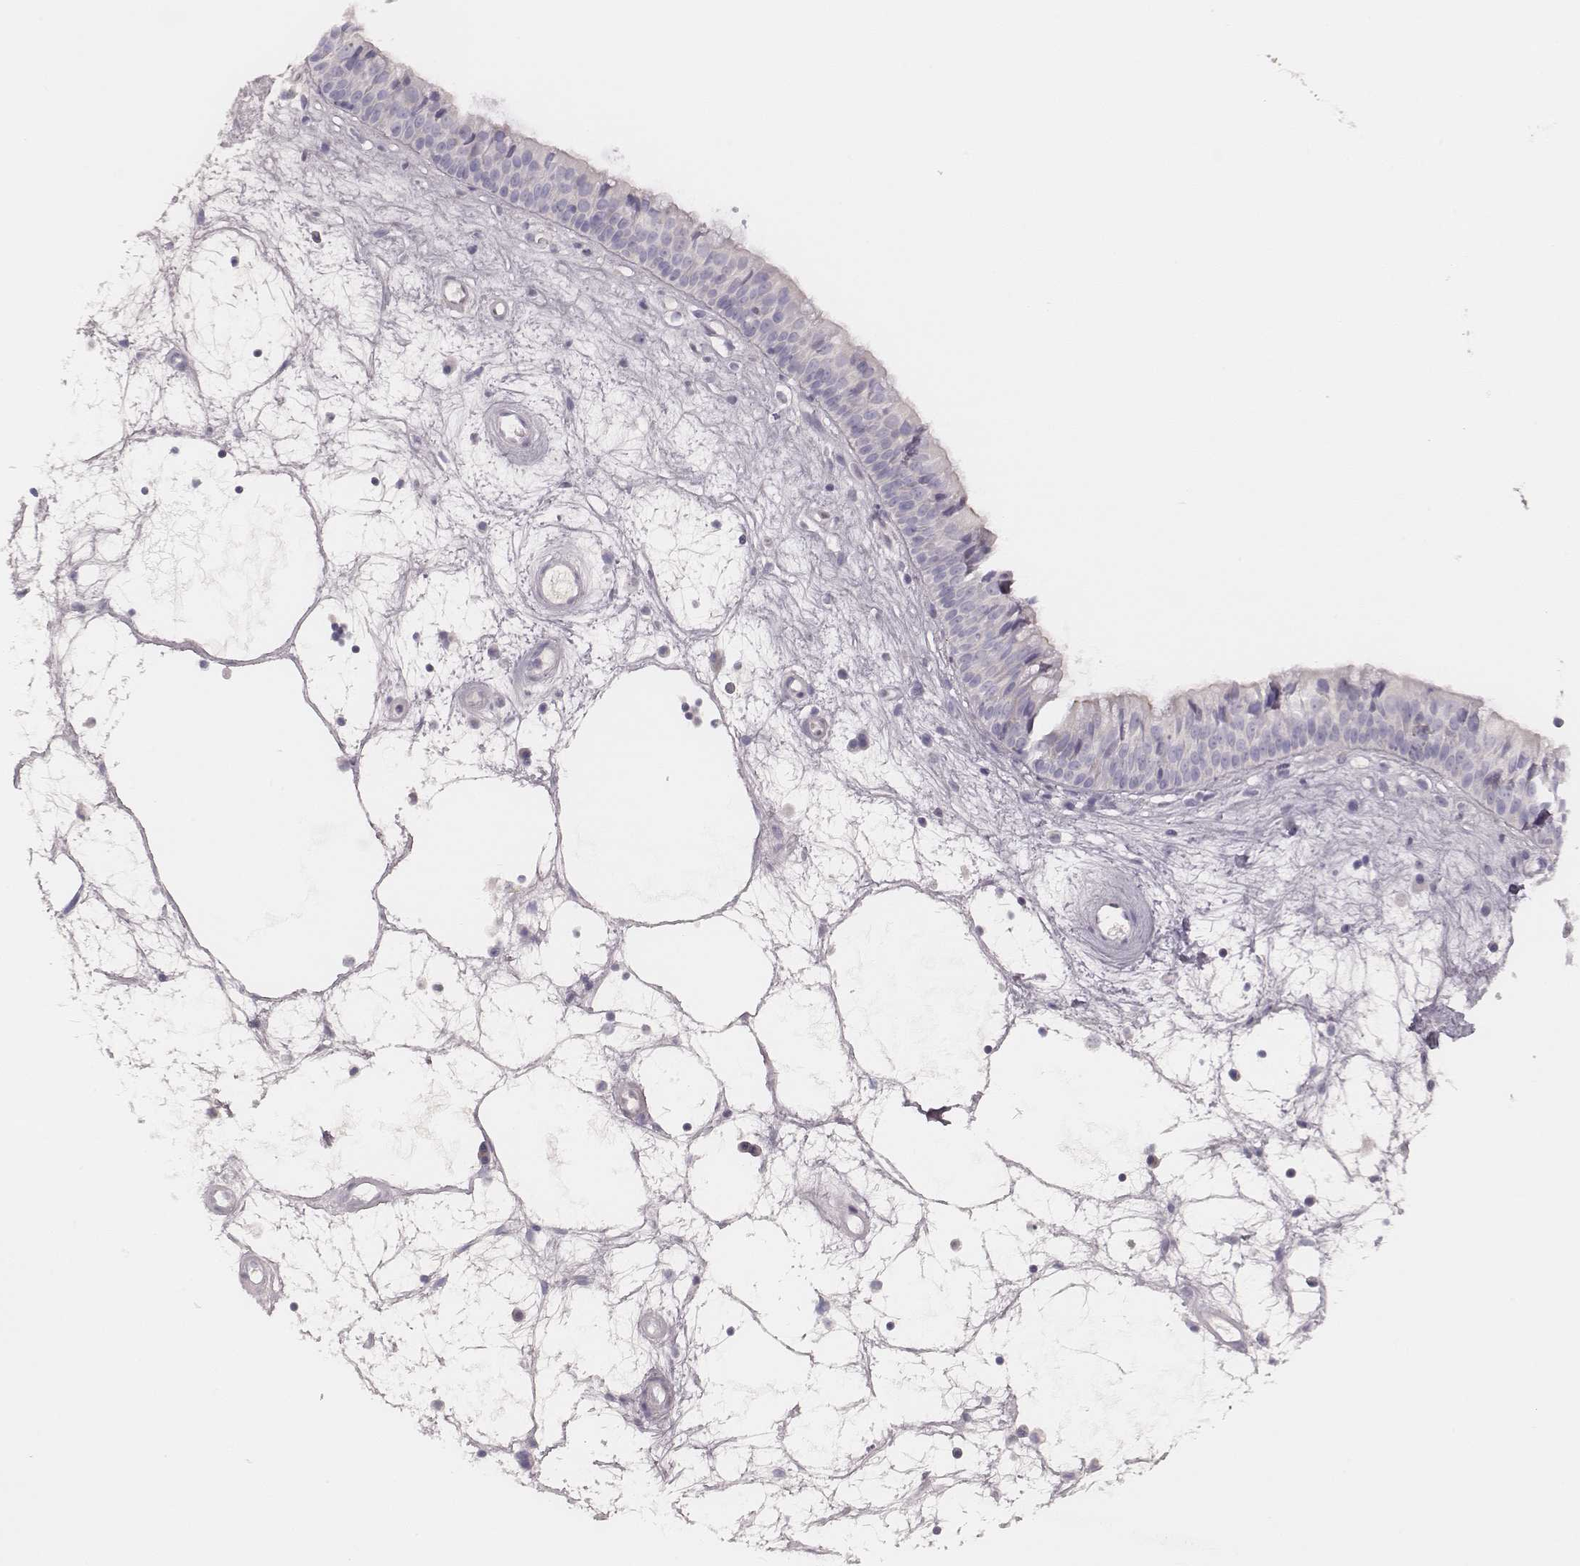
{"staining": {"intensity": "negative", "quantity": "none", "location": "none"}, "tissue": "nasopharynx", "cell_type": "Respiratory epithelial cells", "image_type": "normal", "snomed": [{"axis": "morphology", "description": "Normal tissue, NOS"}, {"axis": "topography", "description": "Nasopharynx"}], "caption": "Immunohistochemistry (IHC) photomicrograph of normal human nasopharynx stained for a protein (brown), which demonstrates no expression in respiratory epithelial cells.", "gene": "MSX1", "patient": {"sex": "male", "age": 69}}